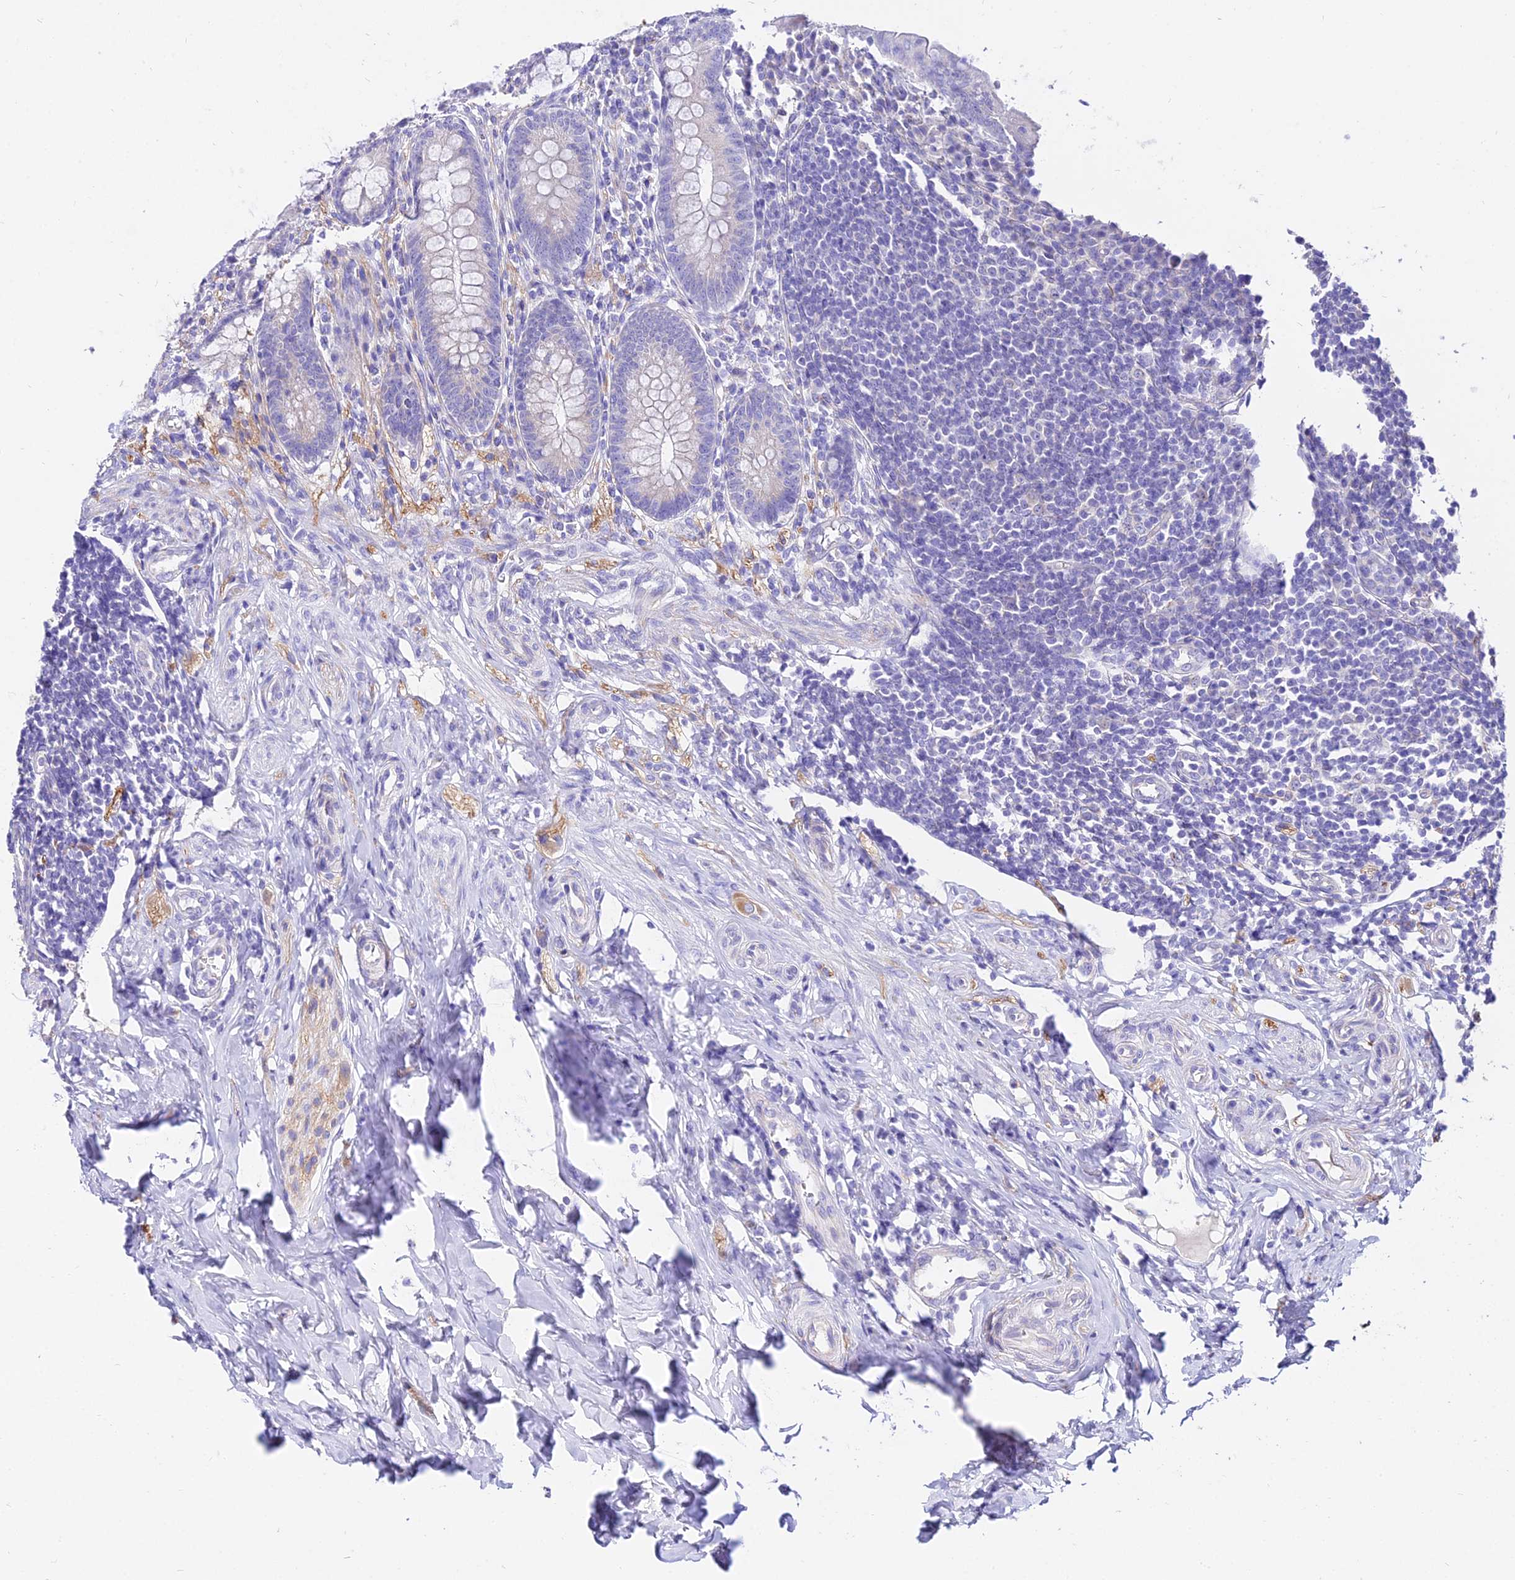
{"staining": {"intensity": "negative", "quantity": "none", "location": "none"}, "tissue": "appendix", "cell_type": "Glandular cells", "image_type": "normal", "snomed": [{"axis": "morphology", "description": "Normal tissue, NOS"}, {"axis": "topography", "description": "Appendix"}], "caption": "Immunohistochemical staining of unremarkable human appendix demonstrates no significant positivity in glandular cells.", "gene": "TUBA1A", "patient": {"sex": "female", "age": 33}}